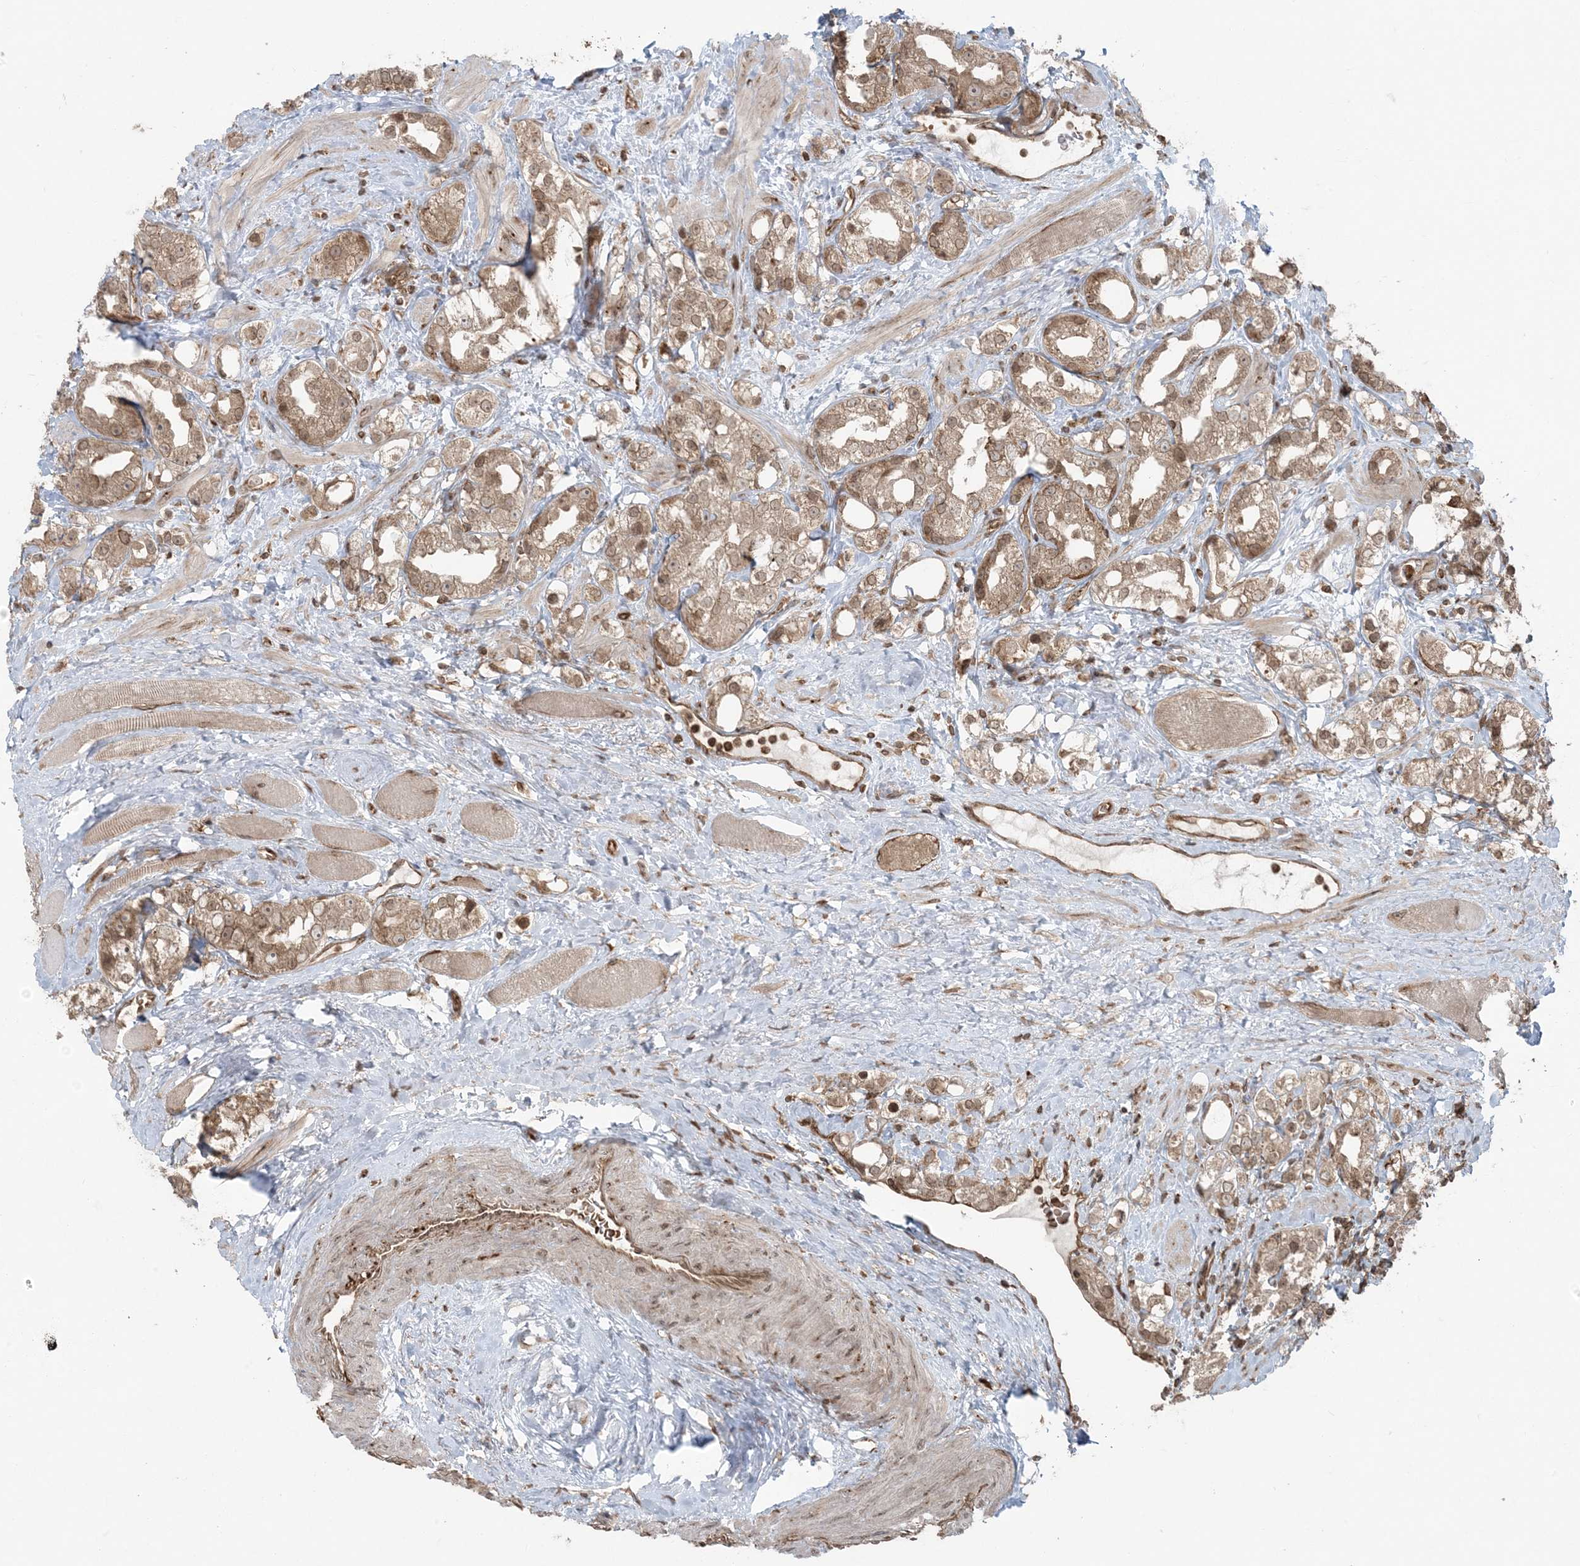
{"staining": {"intensity": "moderate", "quantity": ">75%", "location": "cytoplasmic/membranous,nuclear"}, "tissue": "prostate cancer", "cell_type": "Tumor cells", "image_type": "cancer", "snomed": [{"axis": "morphology", "description": "Adenocarcinoma, NOS"}, {"axis": "topography", "description": "Prostate"}], "caption": "Human prostate adenocarcinoma stained with a protein marker demonstrates moderate staining in tumor cells.", "gene": "DDX19B", "patient": {"sex": "male", "age": 79}}